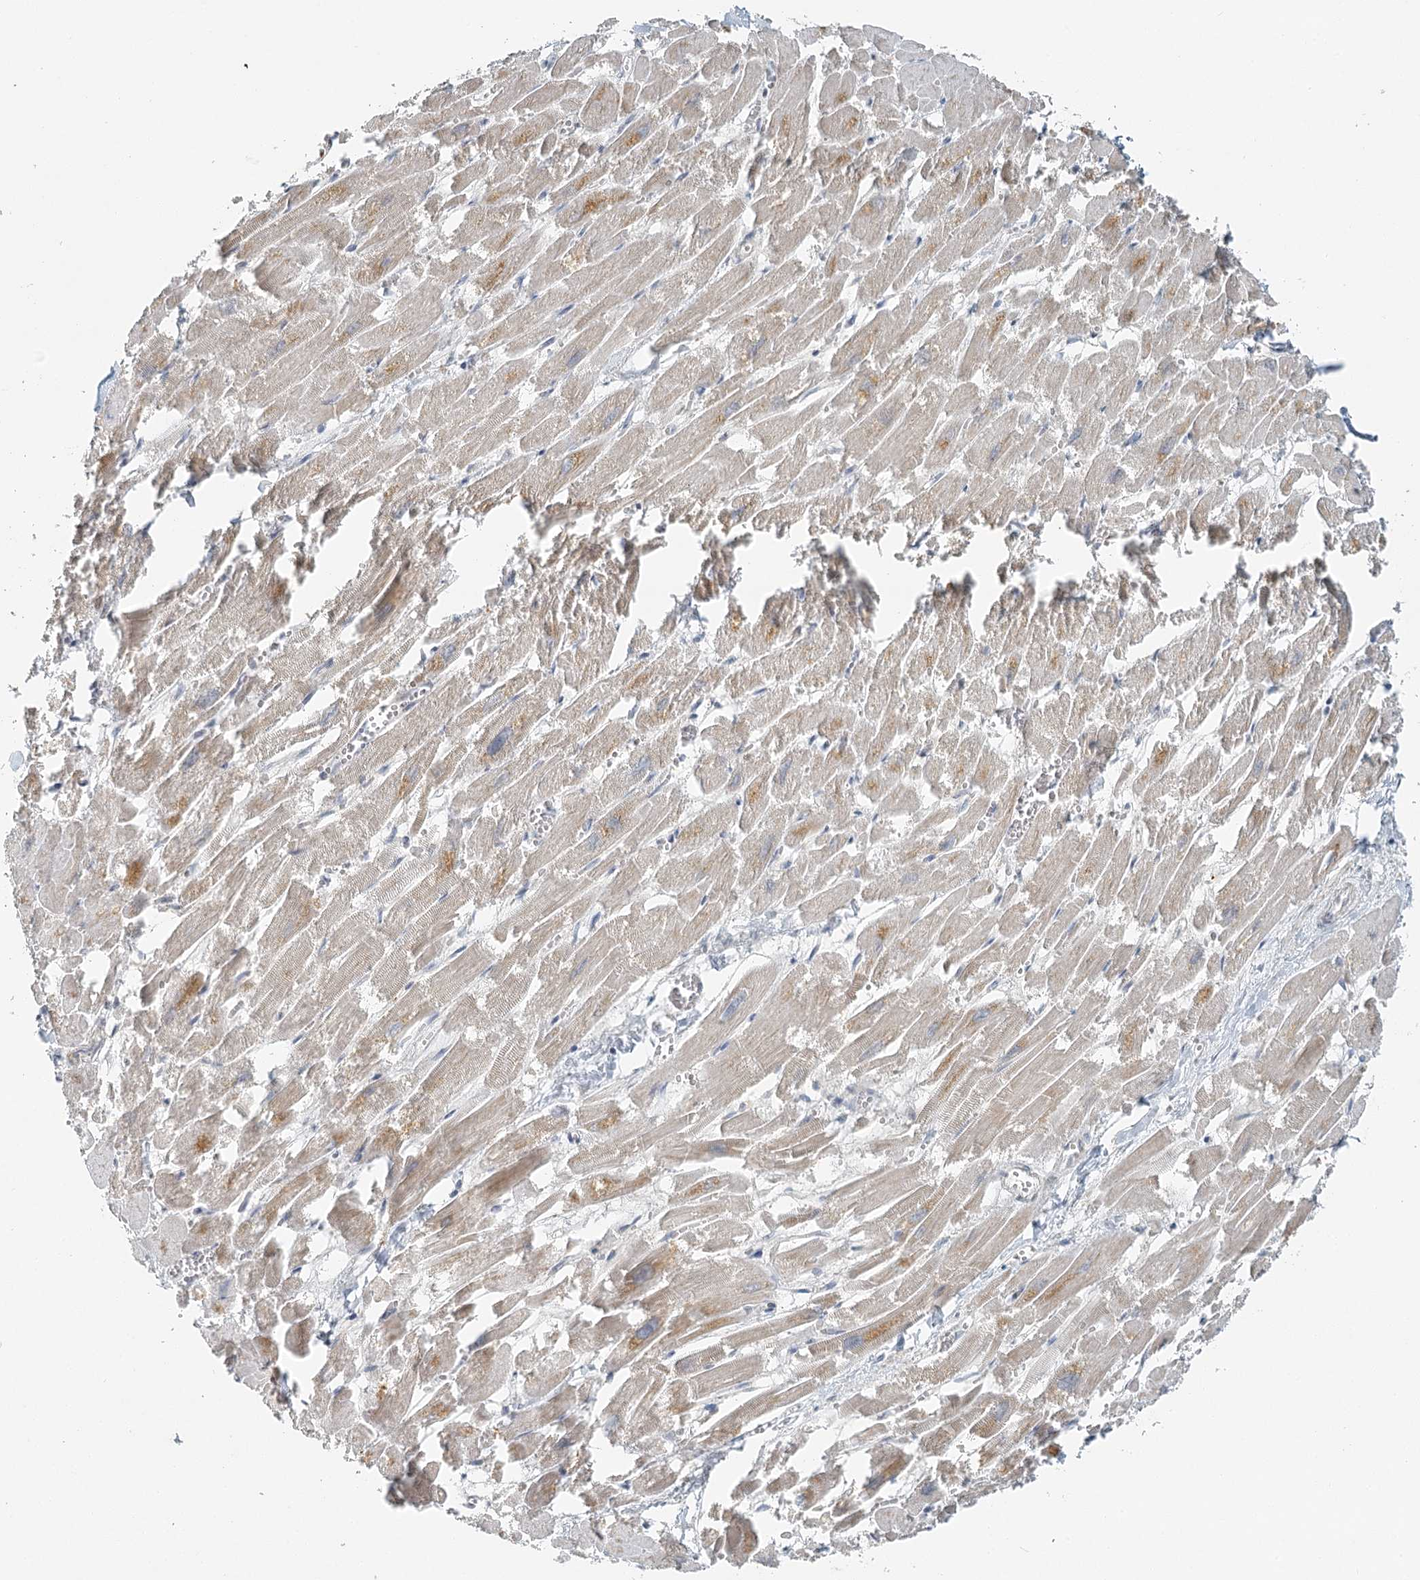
{"staining": {"intensity": "weak", "quantity": "25%-75%", "location": "cytoplasmic/membranous"}, "tissue": "heart muscle", "cell_type": "Cardiomyocytes", "image_type": "normal", "snomed": [{"axis": "morphology", "description": "Normal tissue, NOS"}, {"axis": "topography", "description": "Heart"}], "caption": "Immunohistochemical staining of normal human heart muscle demonstrates weak cytoplasmic/membranous protein expression in about 25%-75% of cardiomyocytes.", "gene": "VSIG1", "patient": {"sex": "male", "age": 54}}